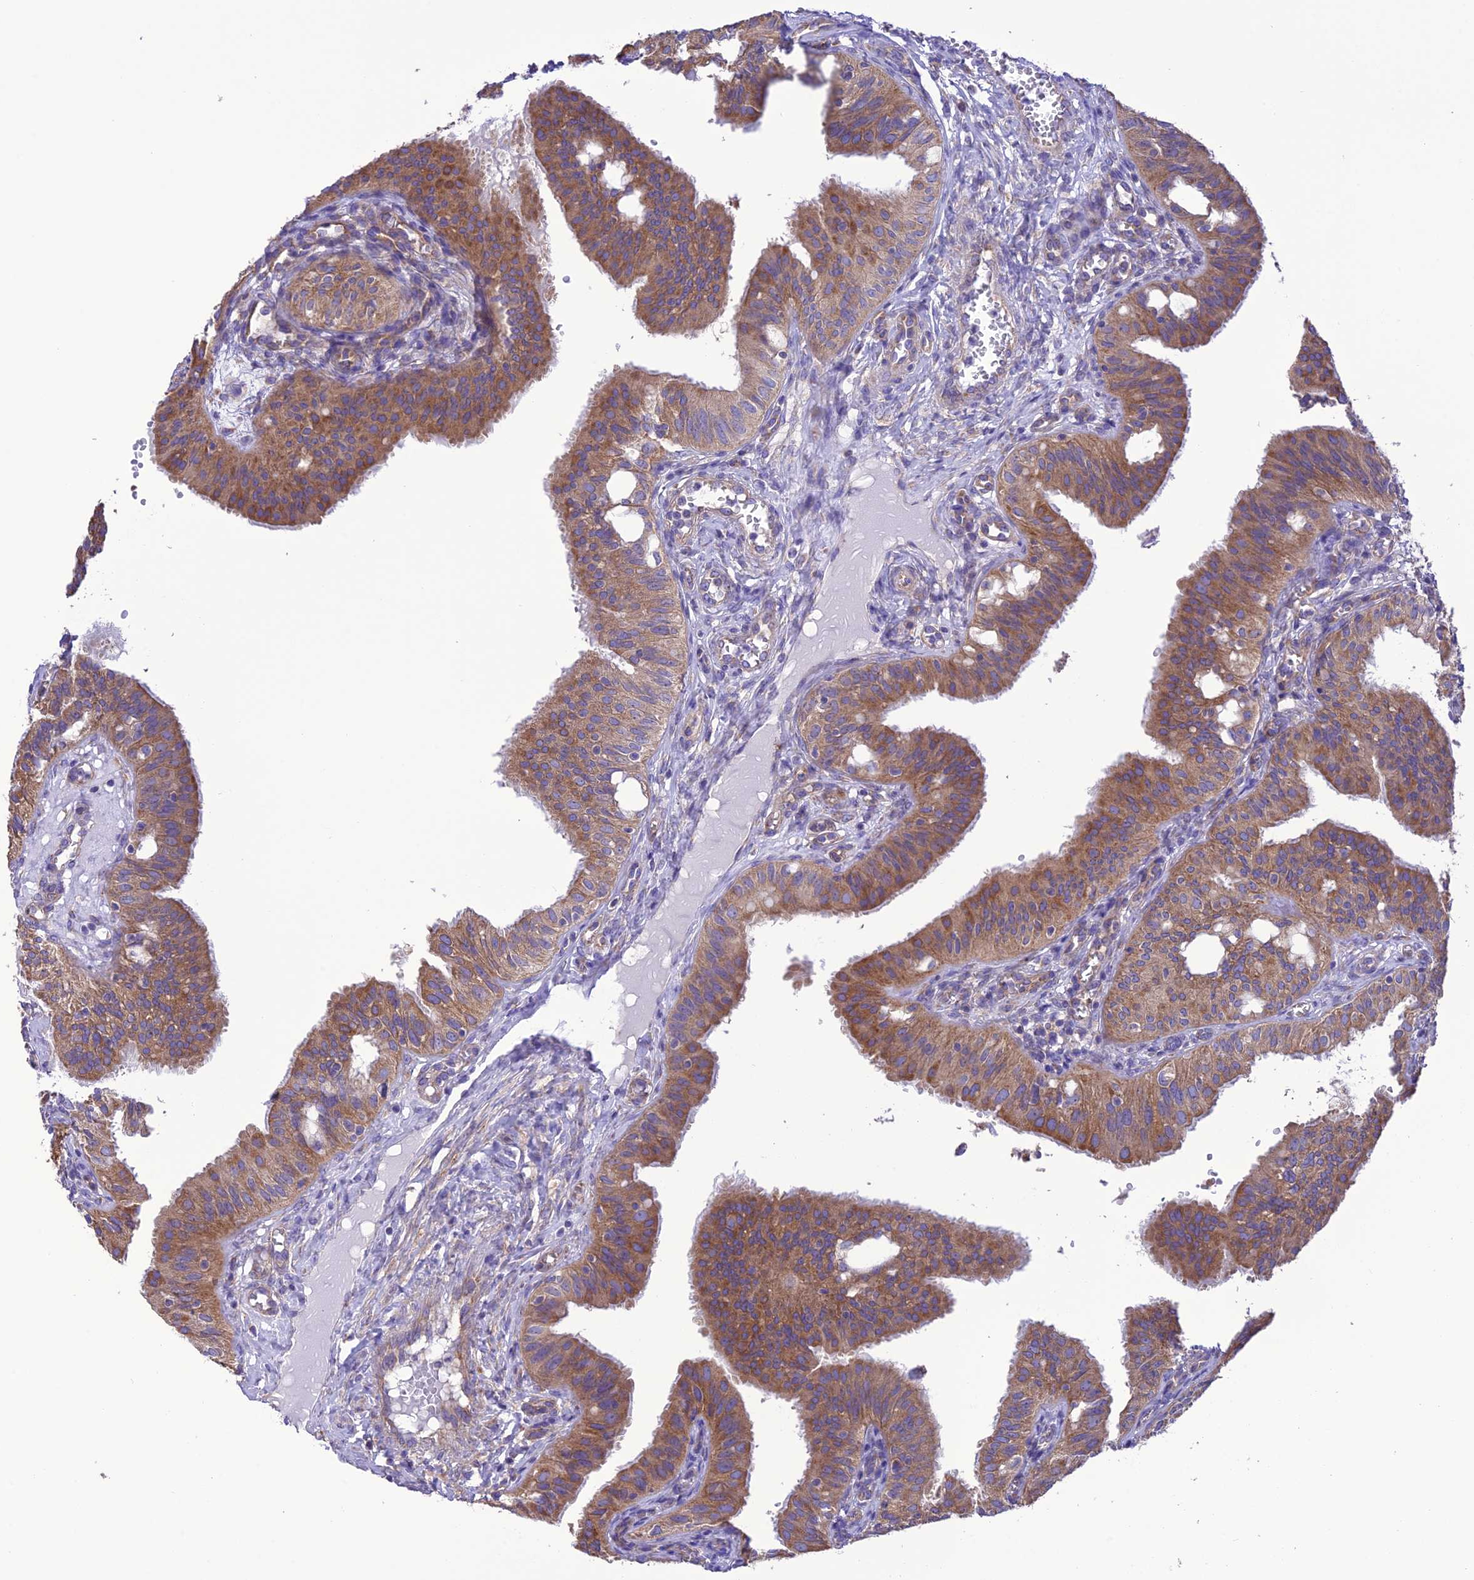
{"staining": {"intensity": "moderate", "quantity": ">75%", "location": "cytoplasmic/membranous"}, "tissue": "fallopian tube", "cell_type": "Glandular cells", "image_type": "normal", "snomed": [{"axis": "morphology", "description": "Normal tissue, NOS"}, {"axis": "topography", "description": "Fallopian tube"}, {"axis": "topography", "description": "Ovary"}], "caption": "An image showing moderate cytoplasmic/membranous staining in about >75% of glandular cells in unremarkable fallopian tube, as visualized by brown immunohistochemical staining.", "gene": "MAP3K12", "patient": {"sex": "female", "age": 42}}